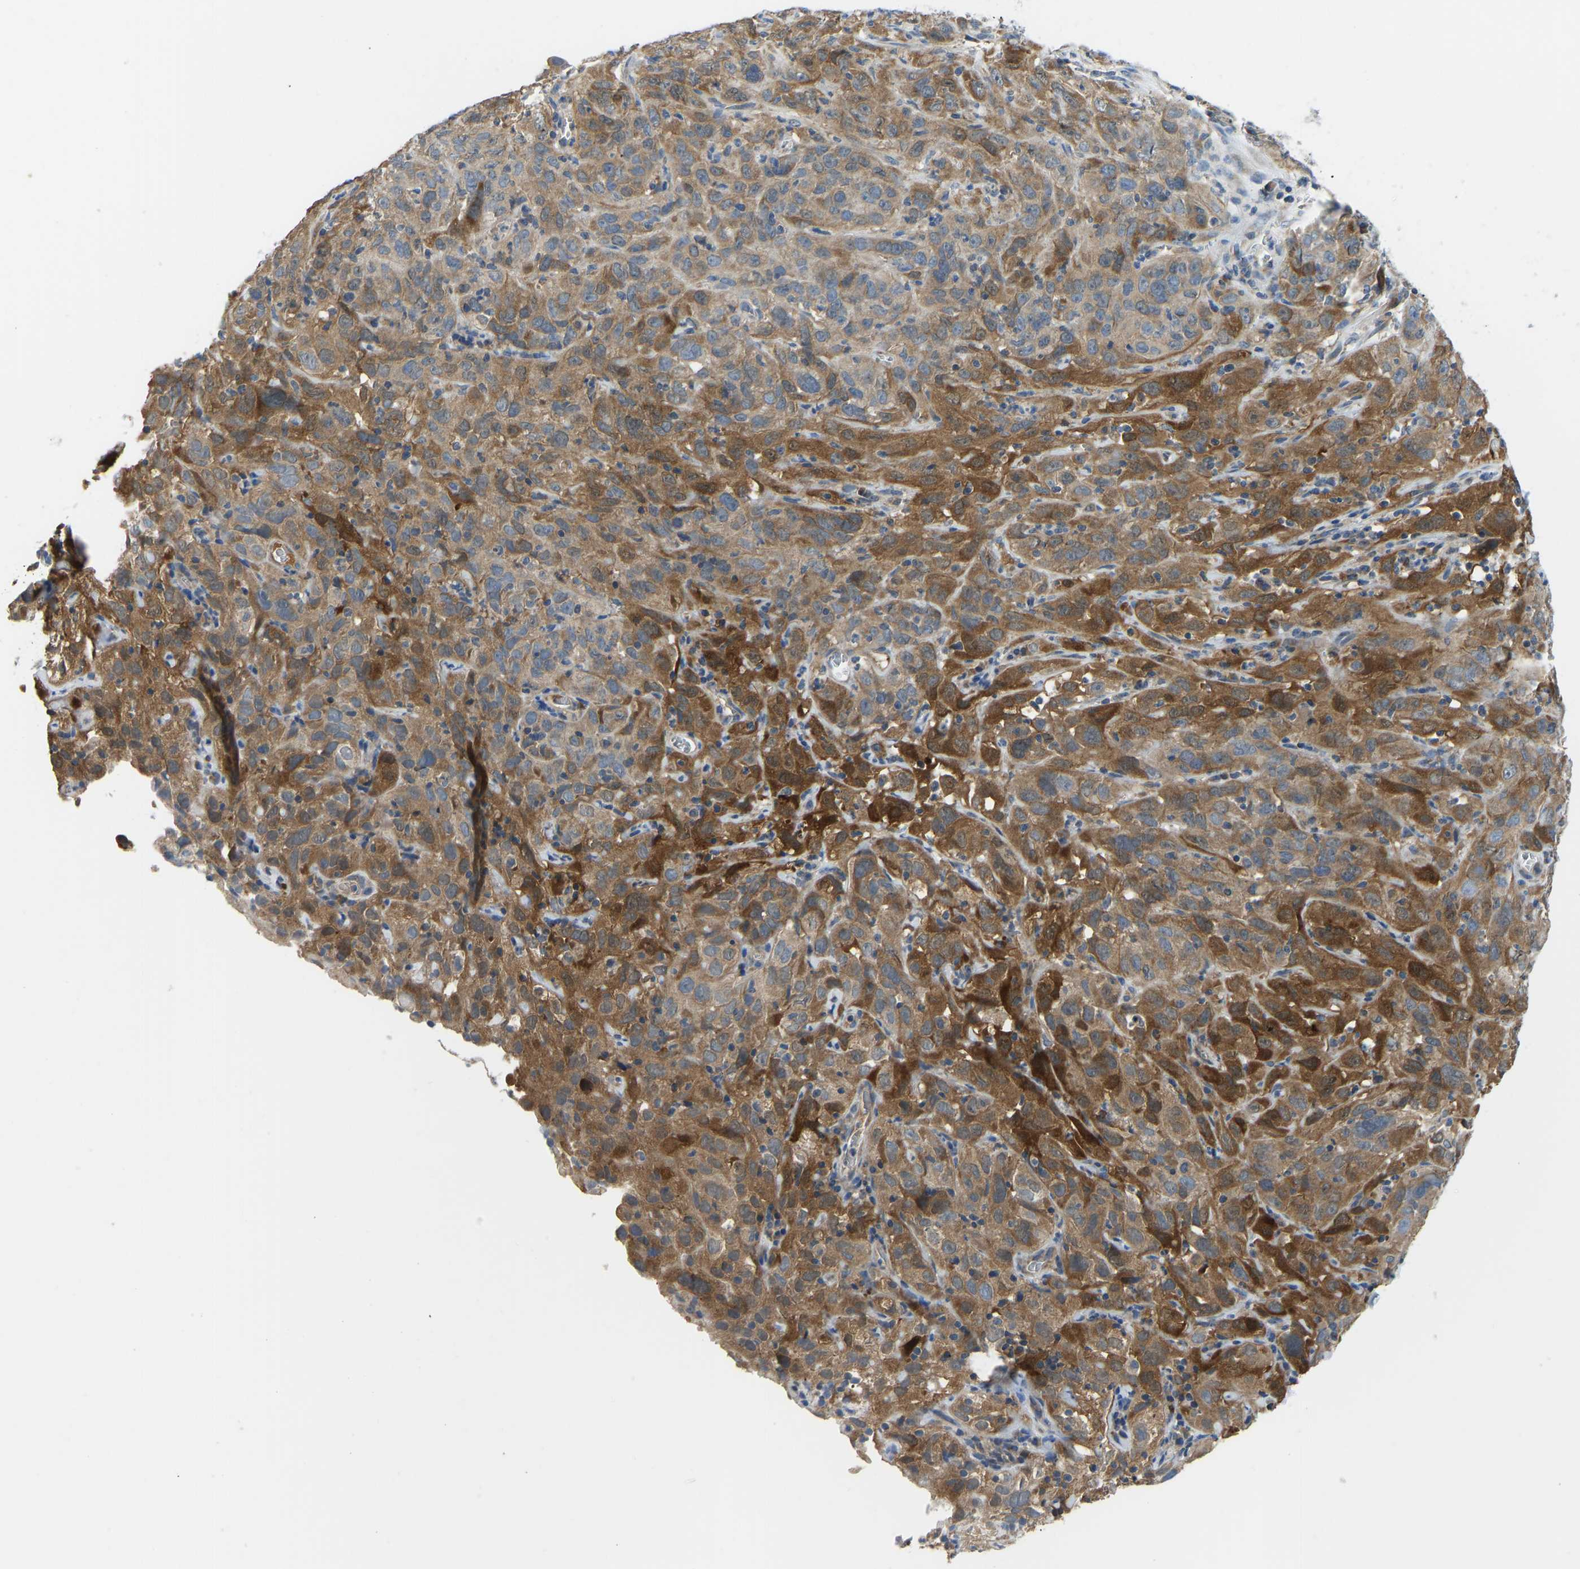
{"staining": {"intensity": "moderate", "quantity": ">75%", "location": "cytoplasmic/membranous"}, "tissue": "cervical cancer", "cell_type": "Tumor cells", "image_type": "cancer", "snomed": [{"axis": "morphology", "description": "Squamous cell carcinoma, NOS"}, {"axis": "topography", "description": "Cervix"}], "caption": "Moderate cytoplasmic/membranous expression for a protein is appreciated in approximately >75% of tumor cells of cervical cancer (squamous cell carcinoma) using immunohistochemistry.", "gene": "RBP1", "patient": {"sex": "female", "age": 32}}